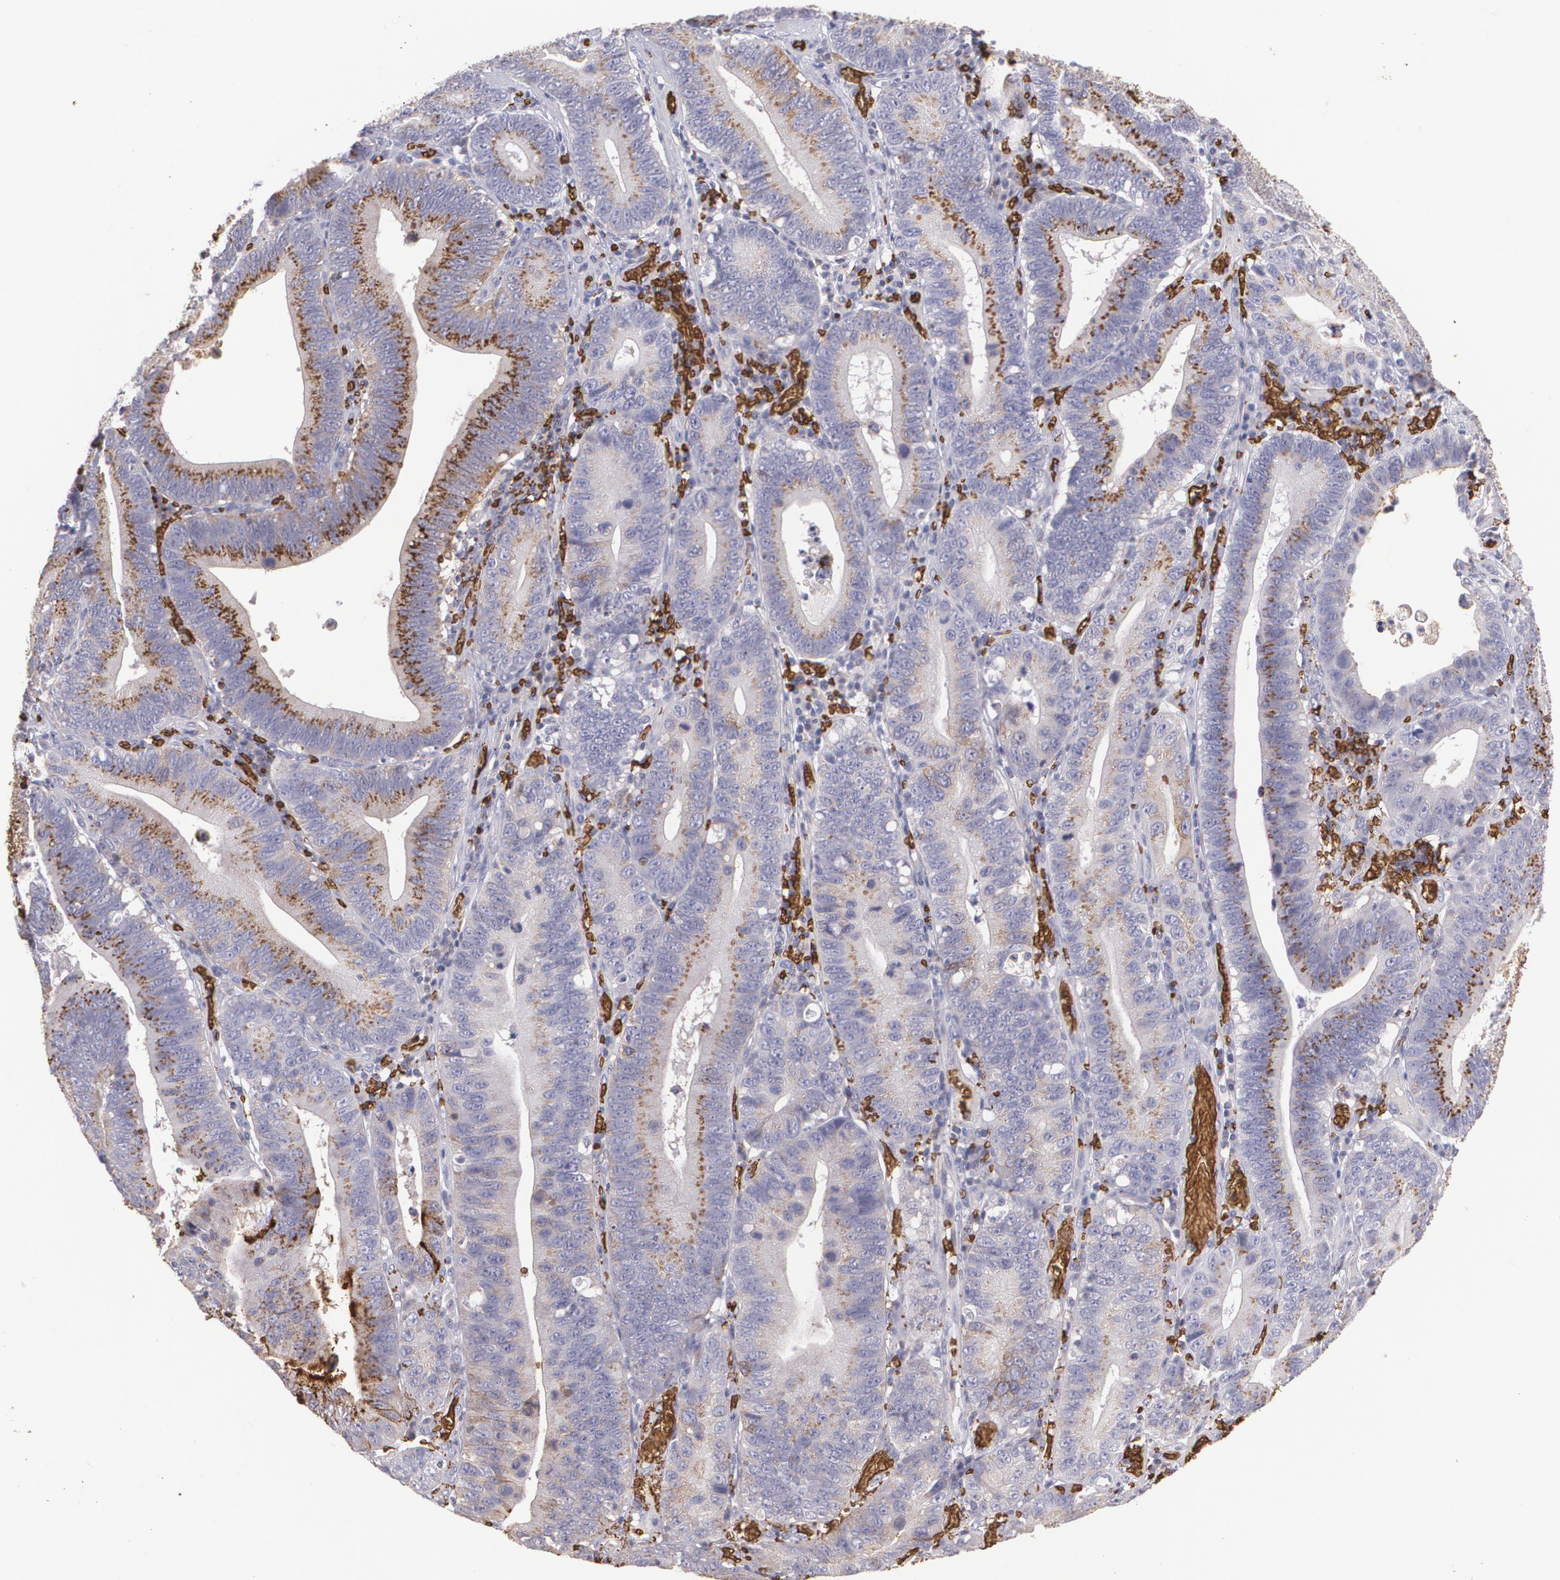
{"staining": {"intensity": "moderate", "quantity": ">75%", "location": "cytoplasmic/membranous"}, "tissue": "stomach cancer", "cell_type": "Tumor cells", "image_type": "cancer", "snomed": [{"axis": "morphology", "description": "Adenocarcinoma, NOS"}, {"axis": "topography", "description": "Stomach"}, {"axis": "topography", "description": "Gastric cardia"}], "caption": "Protein staining of stomach cancer (adenocarcinoma) tissue displays moderate cytoplasmic/membranous staining in about >75% of tumor cells.", "gene": "SLC2A1", "patient": {"sex": "male", "age": 59}}